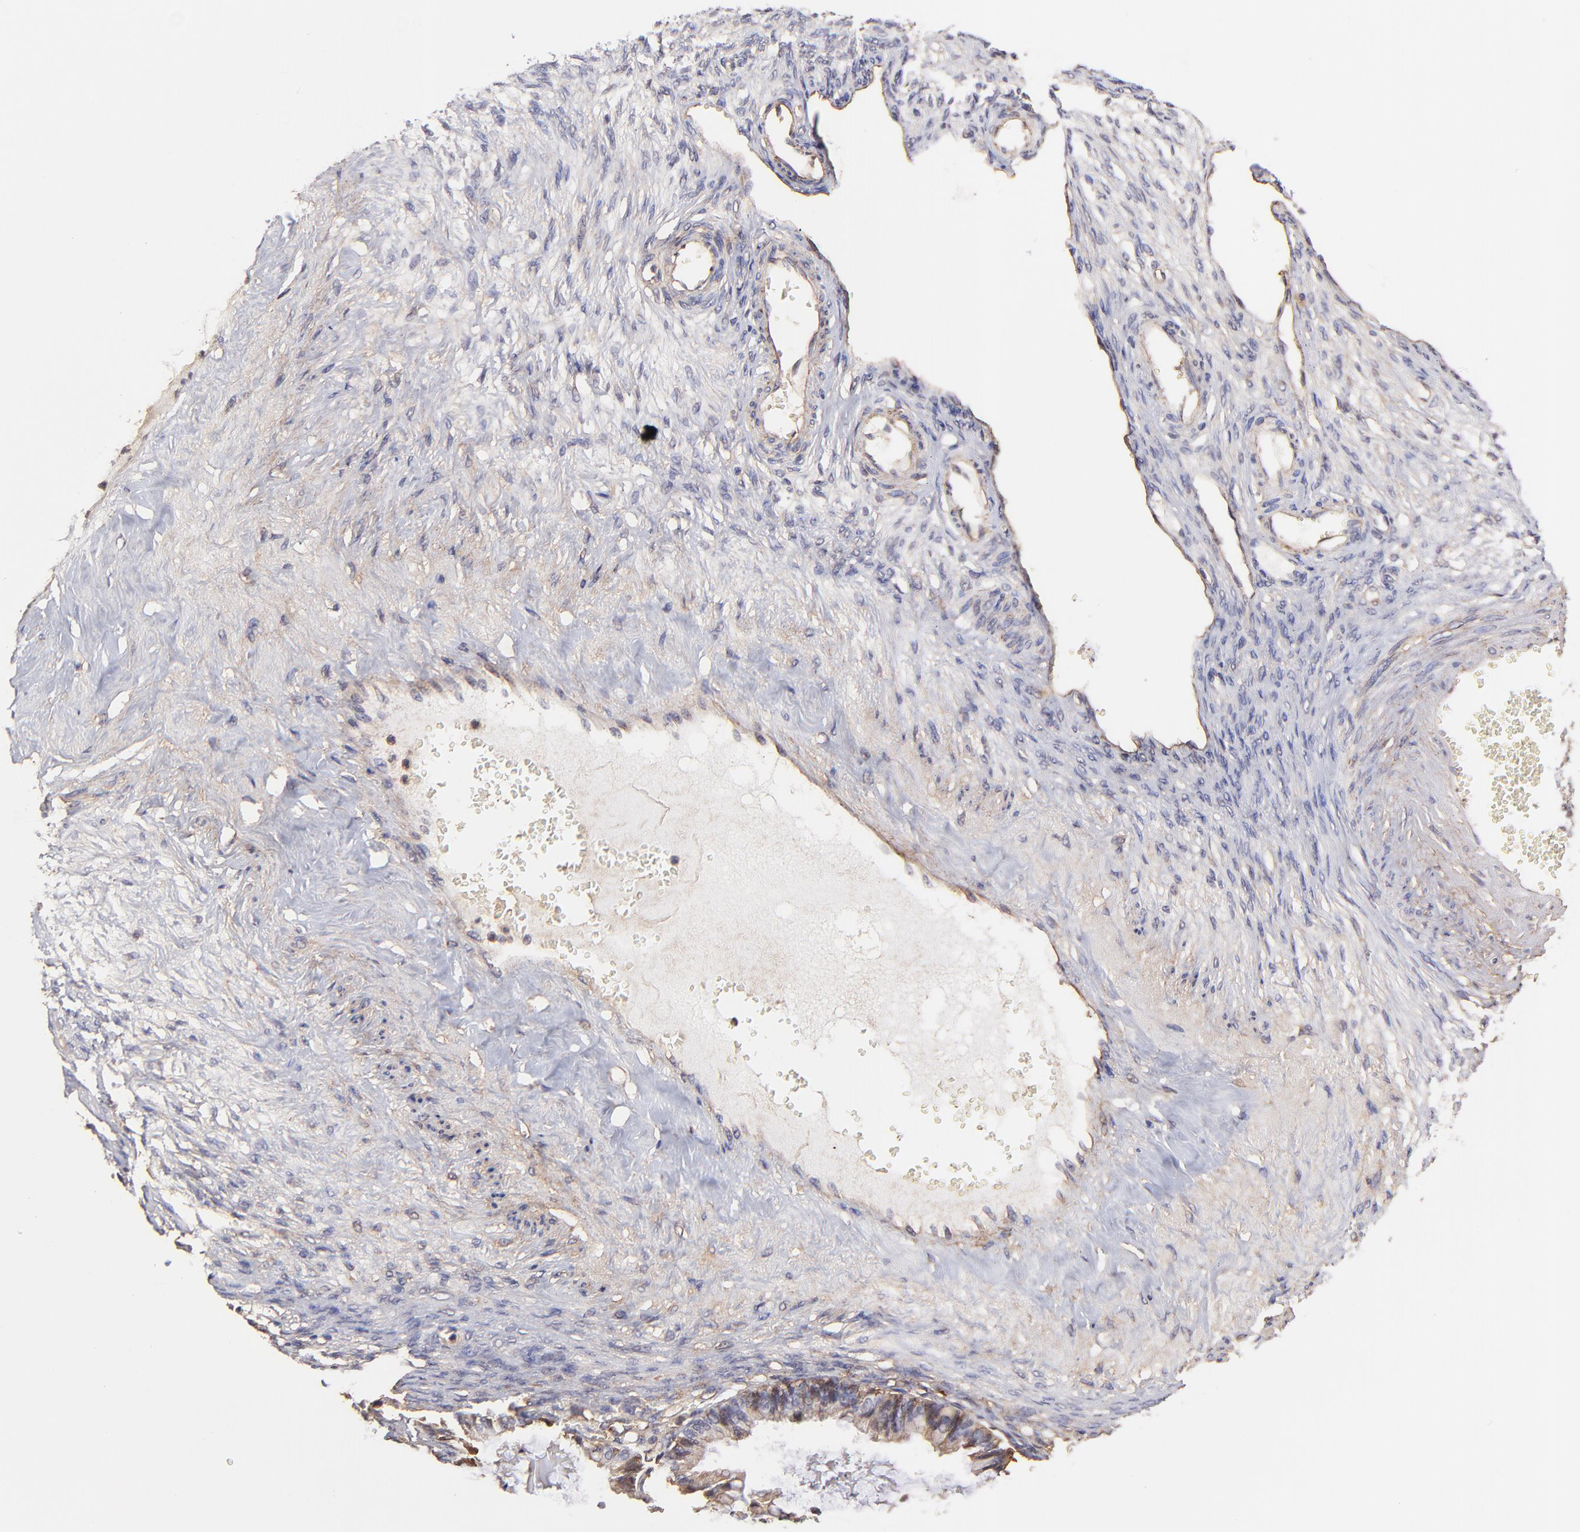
{"staining": {"intensity": "weak", "quantity": ">75%", "location": "cytoplasmic/membranous"}, "tissue": "ovarian cancer", "cell_type": "Tumor cells", "image_type": "cancer", "snomed": [{"axis": "morphology", "description": "Cystadenocarcinoma, mucinous, NOS"}, {"axis": "topography", "description": "Ovary"}], "caption": "Ovarian cancer (mucinous cystadenocarcinoma) stained with IHC exhibits weak cytoplasmic/membranous positivity in approximately >75% of tumor cells.", "gene": "ITGB1", "patient": {"sex": "female", "age": 57}}